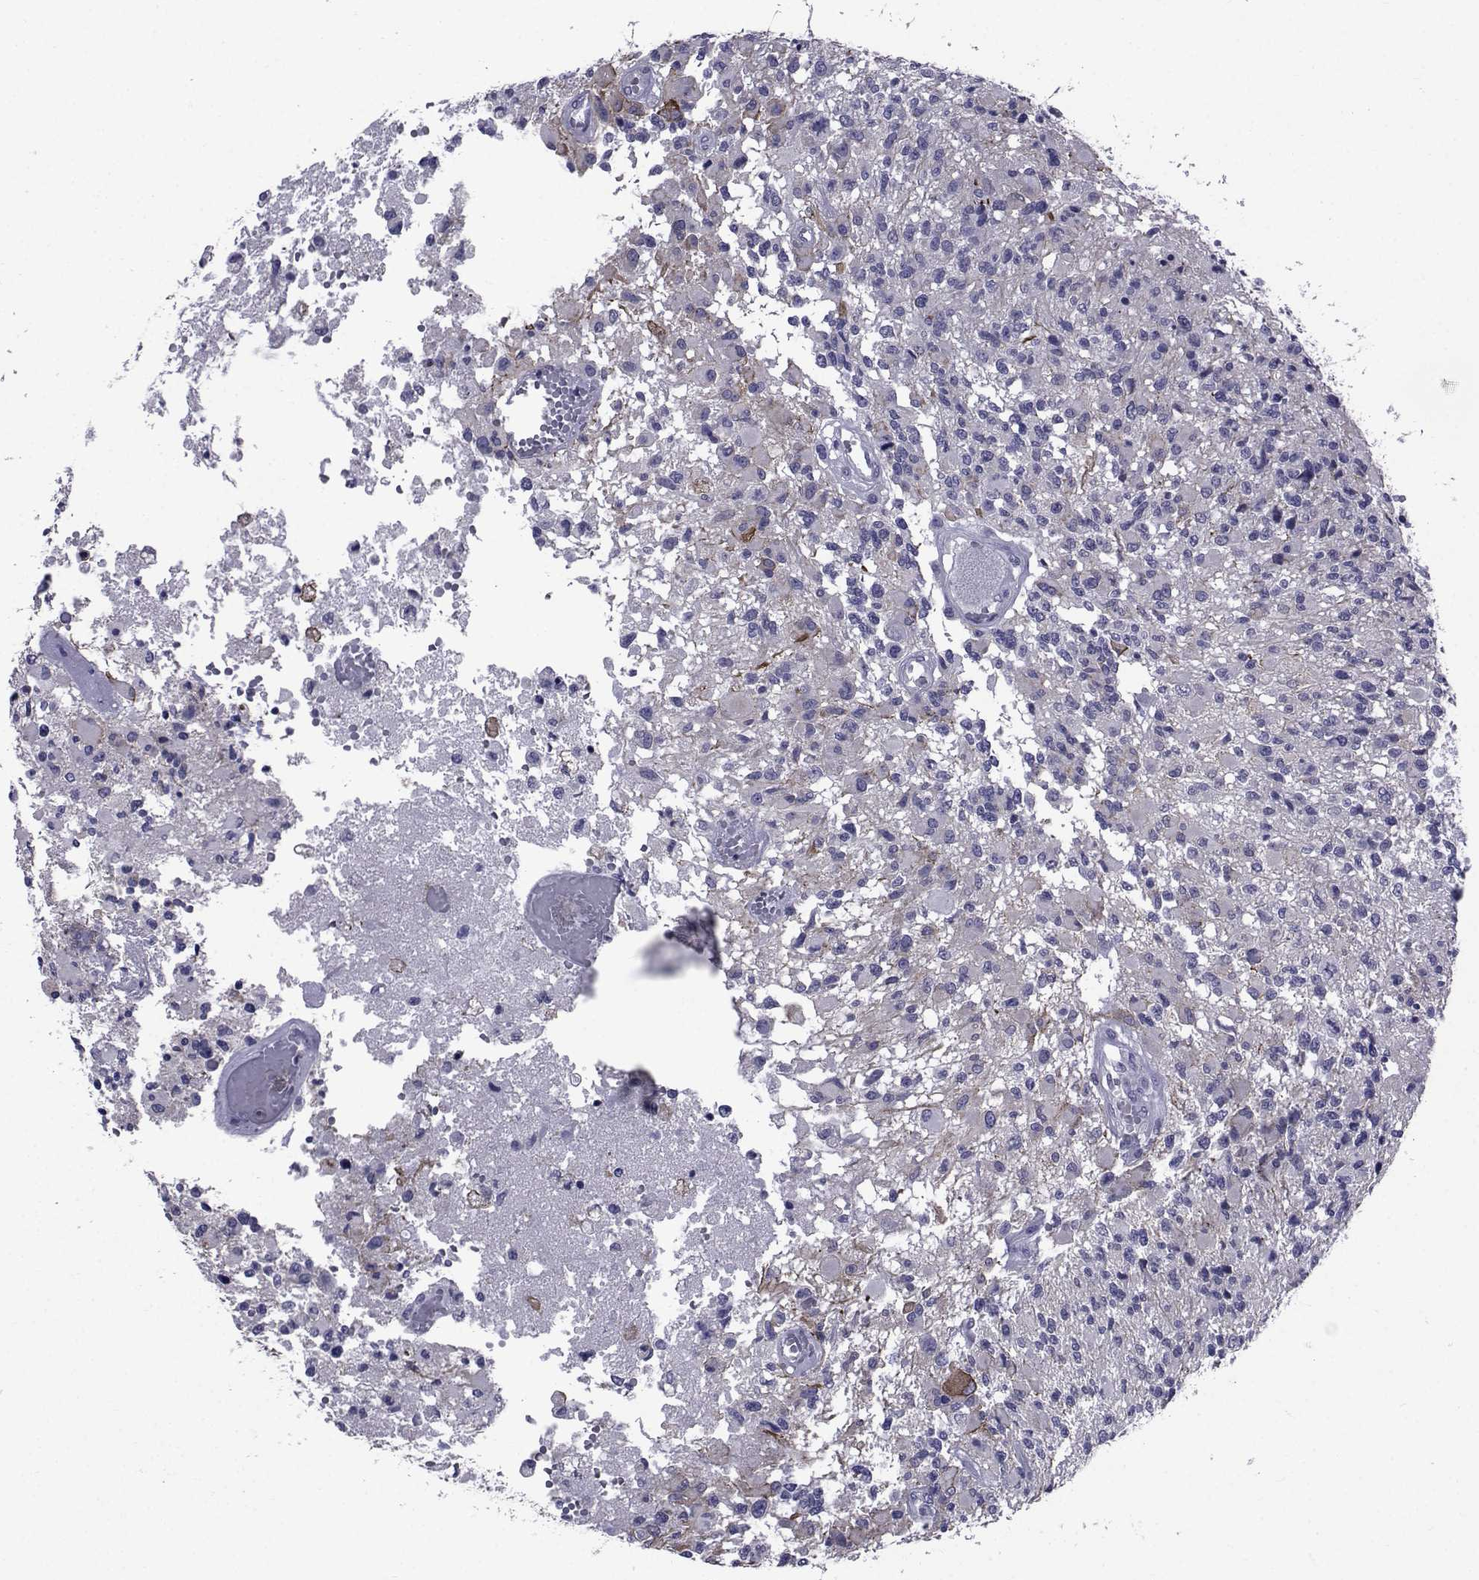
{"staining": {"intensity": "negative", "quantity": "none", "location": "none"}, "tissue": "glioma", "cell_type": "Tumor cells", "image_type": "cancer", "snomed": [{"axis": "morphology", "description": "Glioma, malignant, High grade"}, {"axis": "topography", "description": "Brain"}], "caption": "Immunohistochemistry of malignant glioma (high-grade) displays no expression in tumor cells.", "gene": "SEMA5B", "patient": {"sex": "female", "age": 63}}